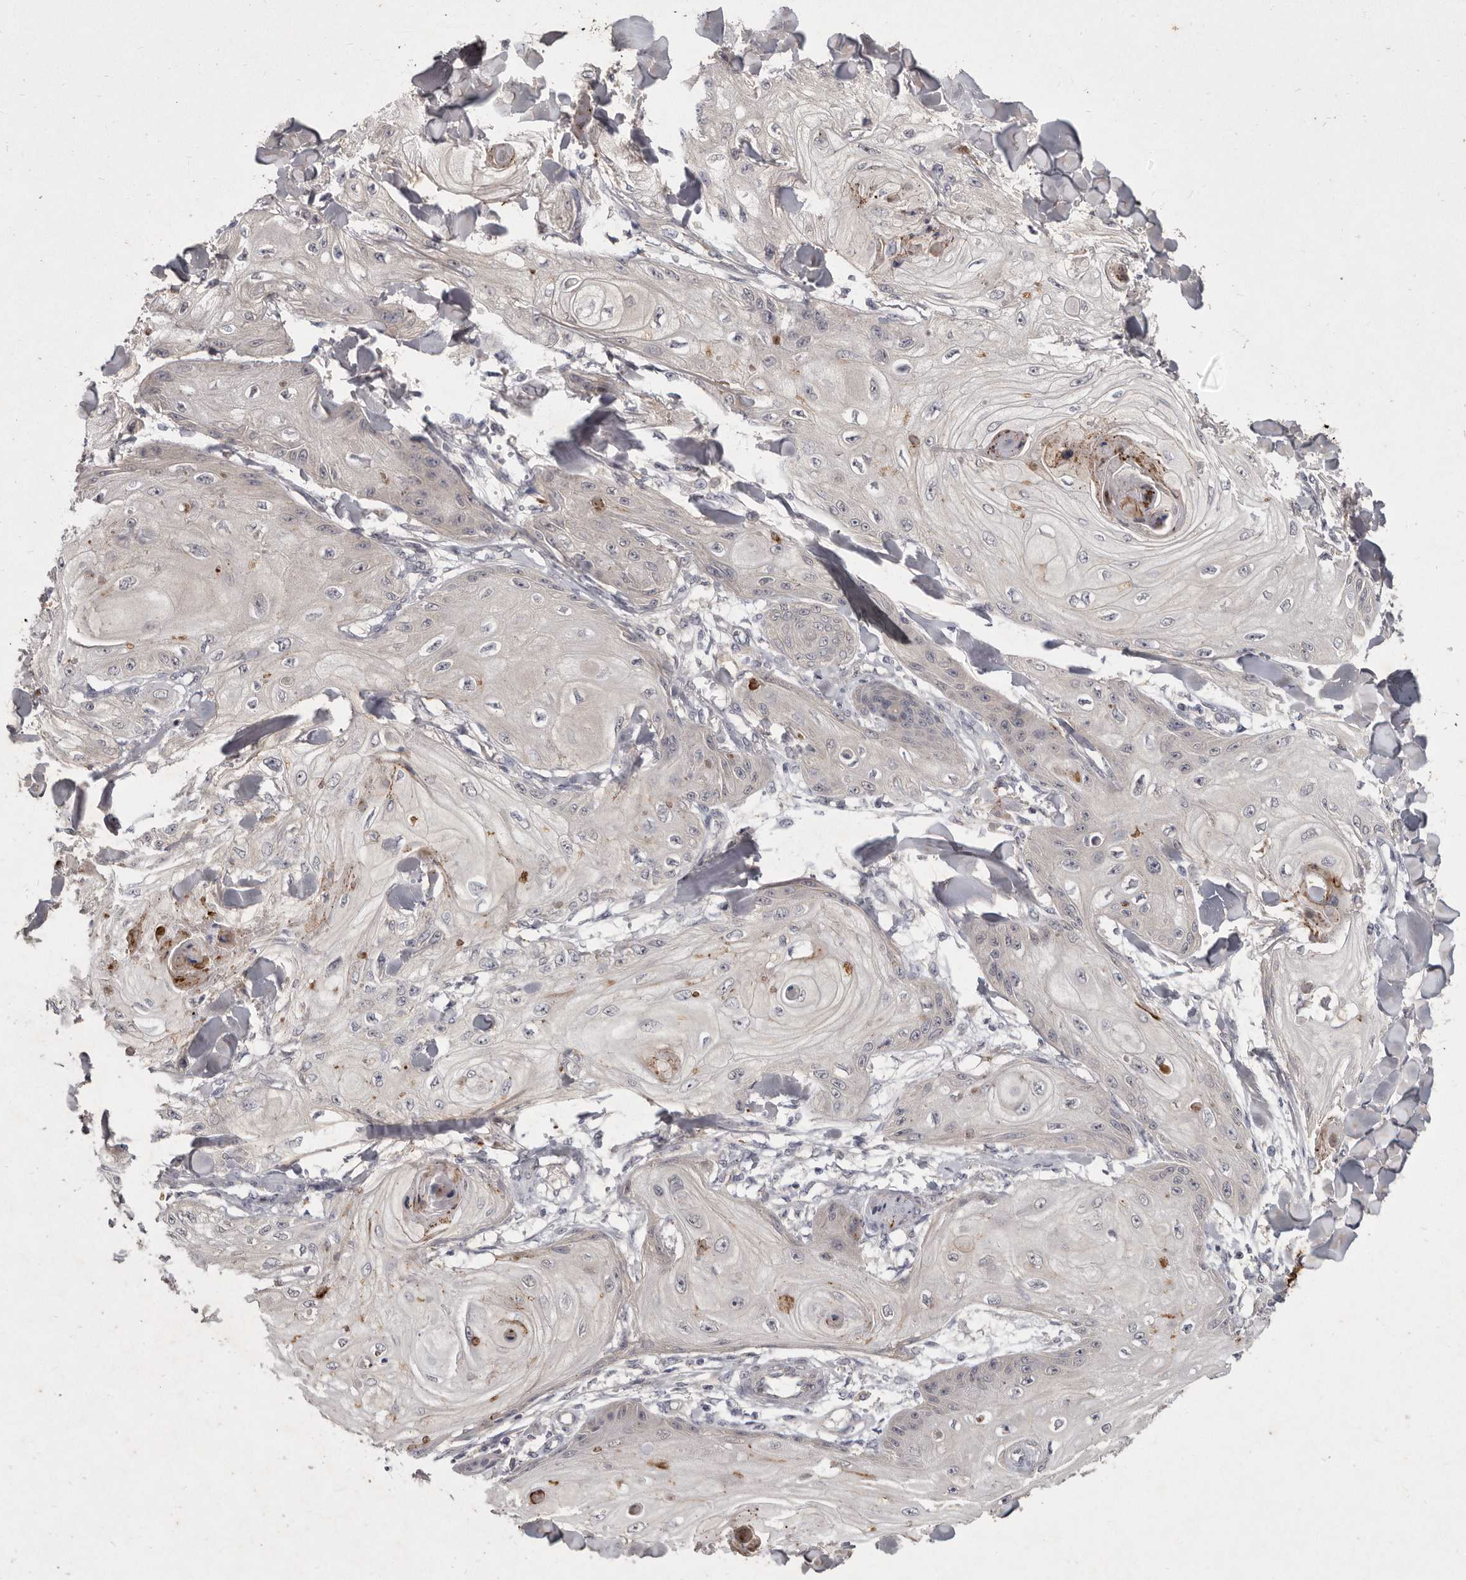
{"staining": {"intensity": "negative", "quantity": "none", "location": "none"}, "tissue": "skin cancer", "cell_type": "Tumor cells", "image_type": "cancer", "snomed": [{"axis": "morphology", "description": "Squamous cell carcinoma, NOS"}, {"axis": "topography", "description": "Skin"}], "caption": "DAB immunohistochemical staining of human skin squamous cell carcinoma reveals no significant staining in tumor cells.", "gene": "SLC22A1", "patient": {"sex": "male", "age": 74}}